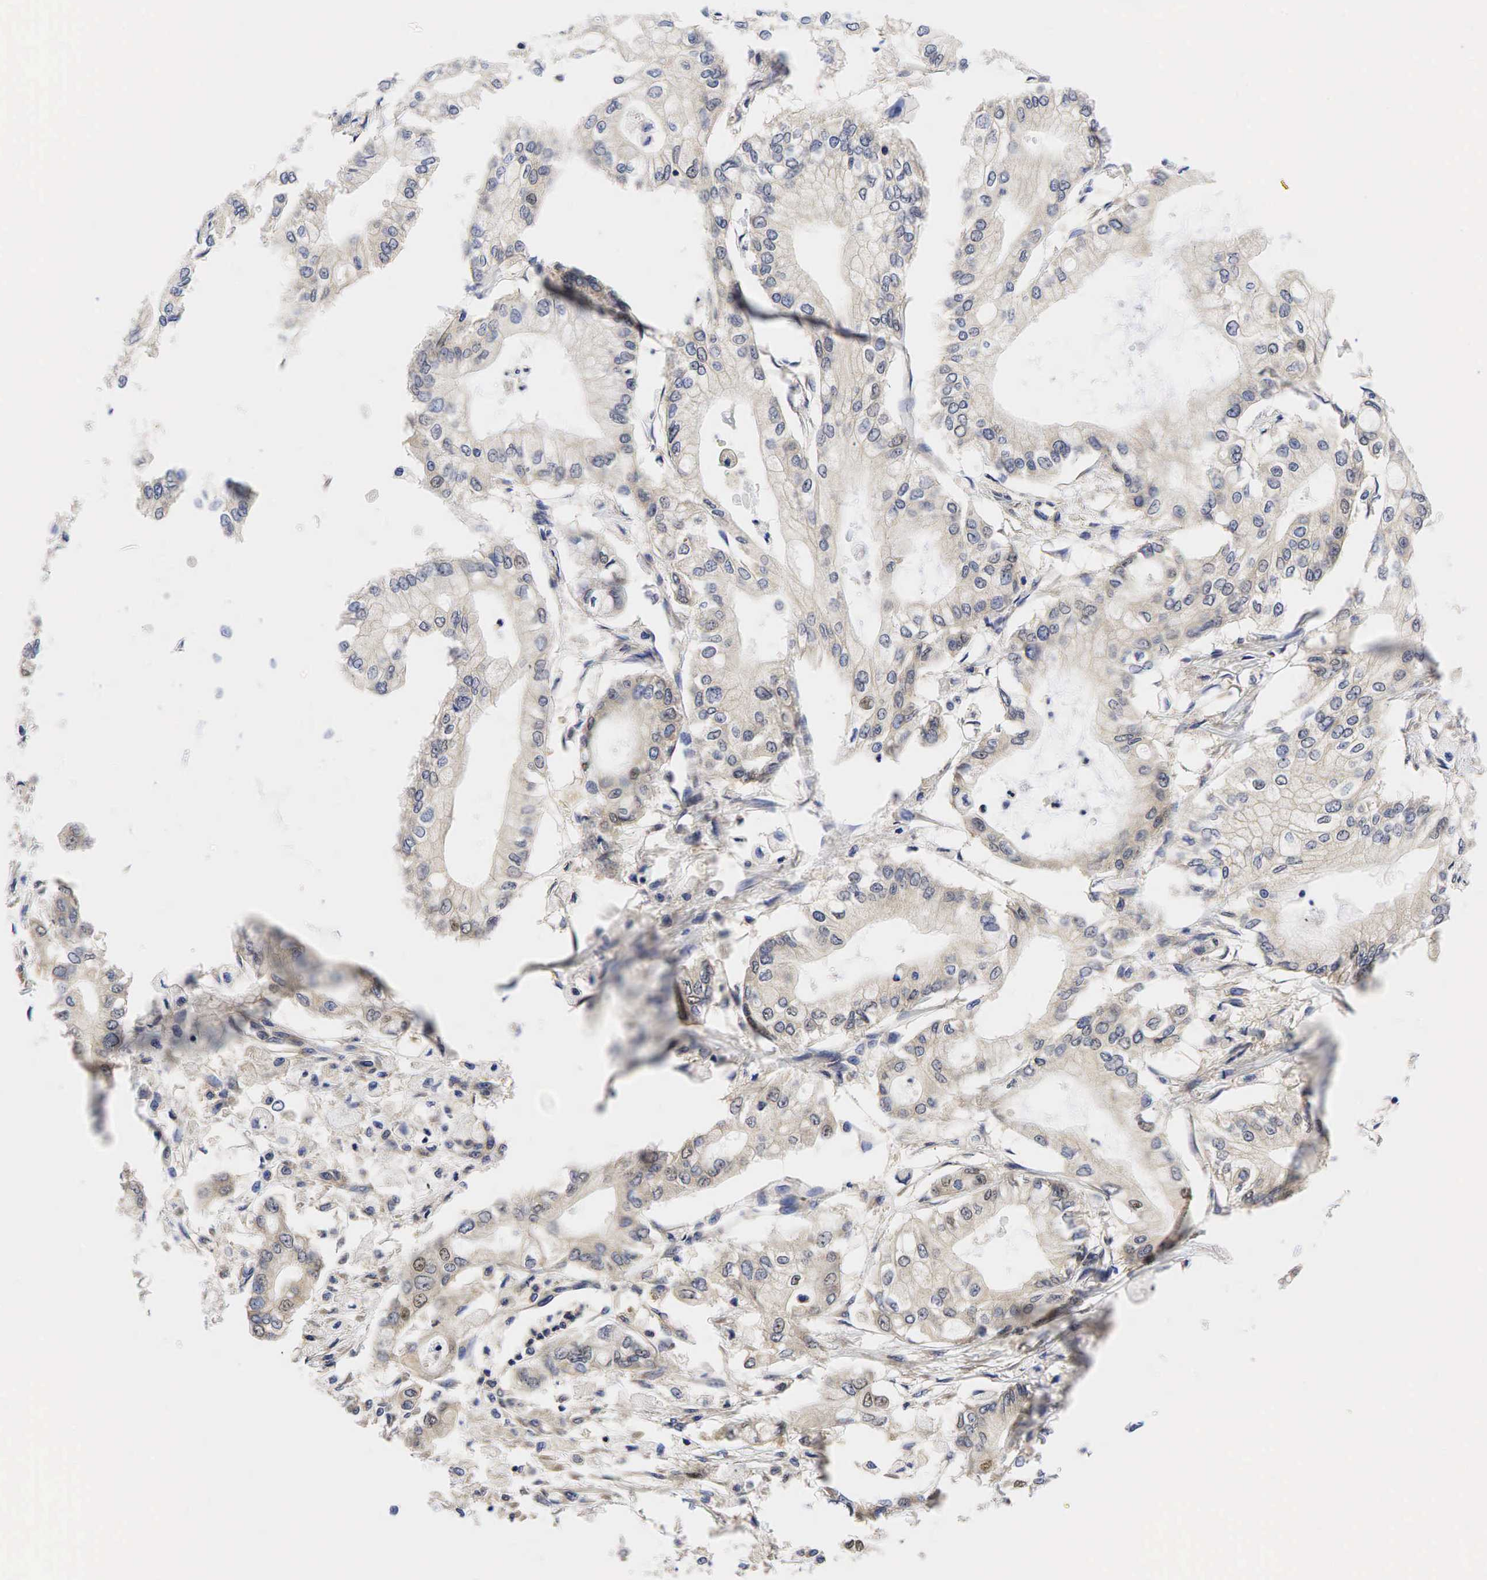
{"staining": {"intensity": "negative", "quantity": "none", "location": "none"}, "tissue": "pancreatic cancer", "cell_type": "Tumor cells", "image_type": "cancer", "snomed": [{"axis": "morphology", "description": "Adenocarcinoma, NOS"}, {"axis": "topography", "description": "Pancreas"}], "caption": "The IHC histopathology image has no significant positivity in tumor cells of pancreatic cancer (adenocarcinoma) tissue.", "gene": "CCND1", "patient": {"sex": "male", "age": 79}}